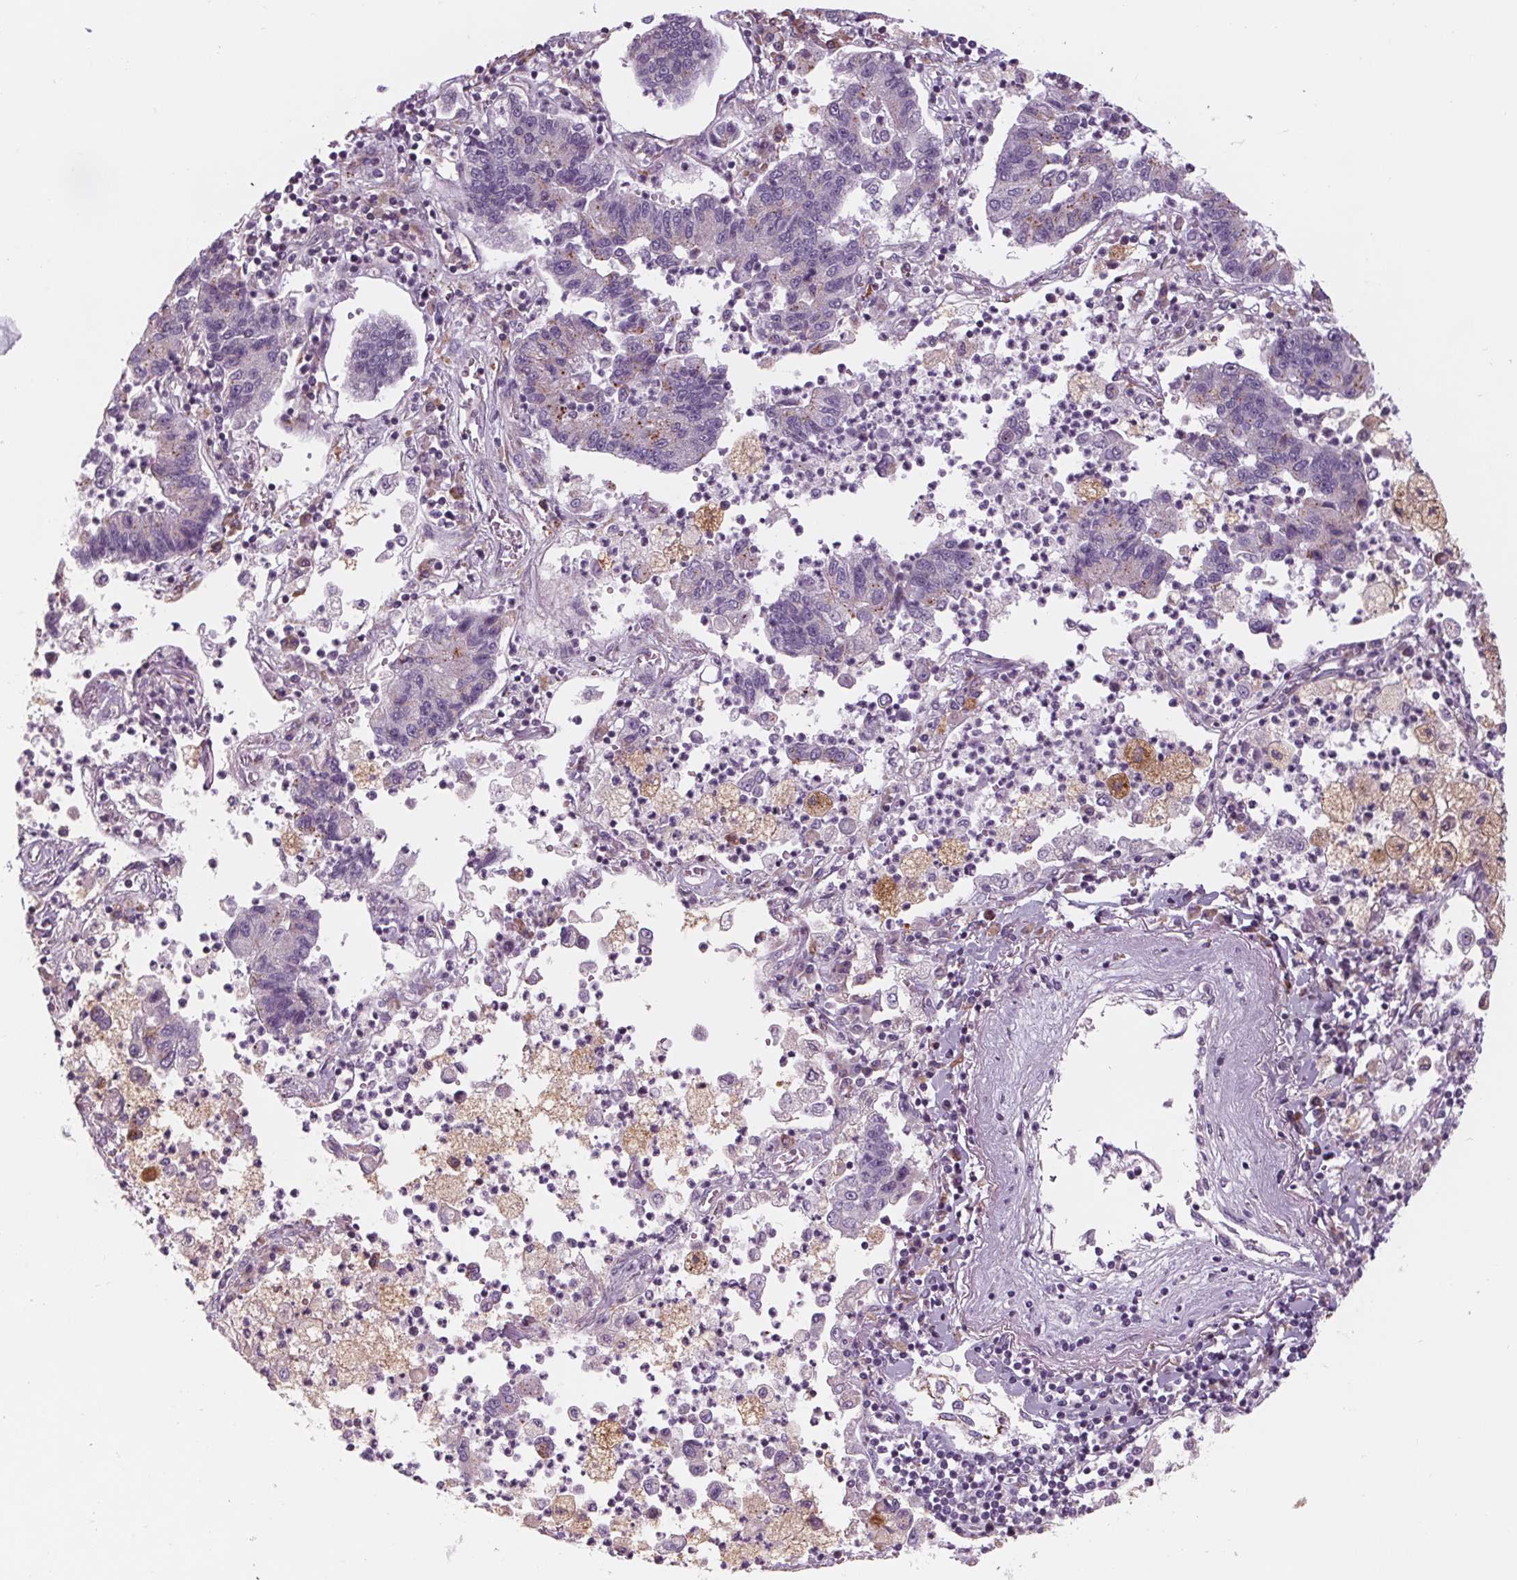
{"staining": {"intensity": "negative", "quantity": "none", "location": "none"}, "tissue": "lung cancer", "cell_type": "Tumor cells", "image_type": "cancer", "snomed": [{"axis": "morphology", "description": "Adenocarcinoma, NOS"}, {"axis": "topography", "description": "Lung"}], "caption": "The micrograph shows no significant positivity in tumor cells of lung adenocarcinoma.", "gene": "SAMD5", "patient": {"sex": "female", "age": 57}}